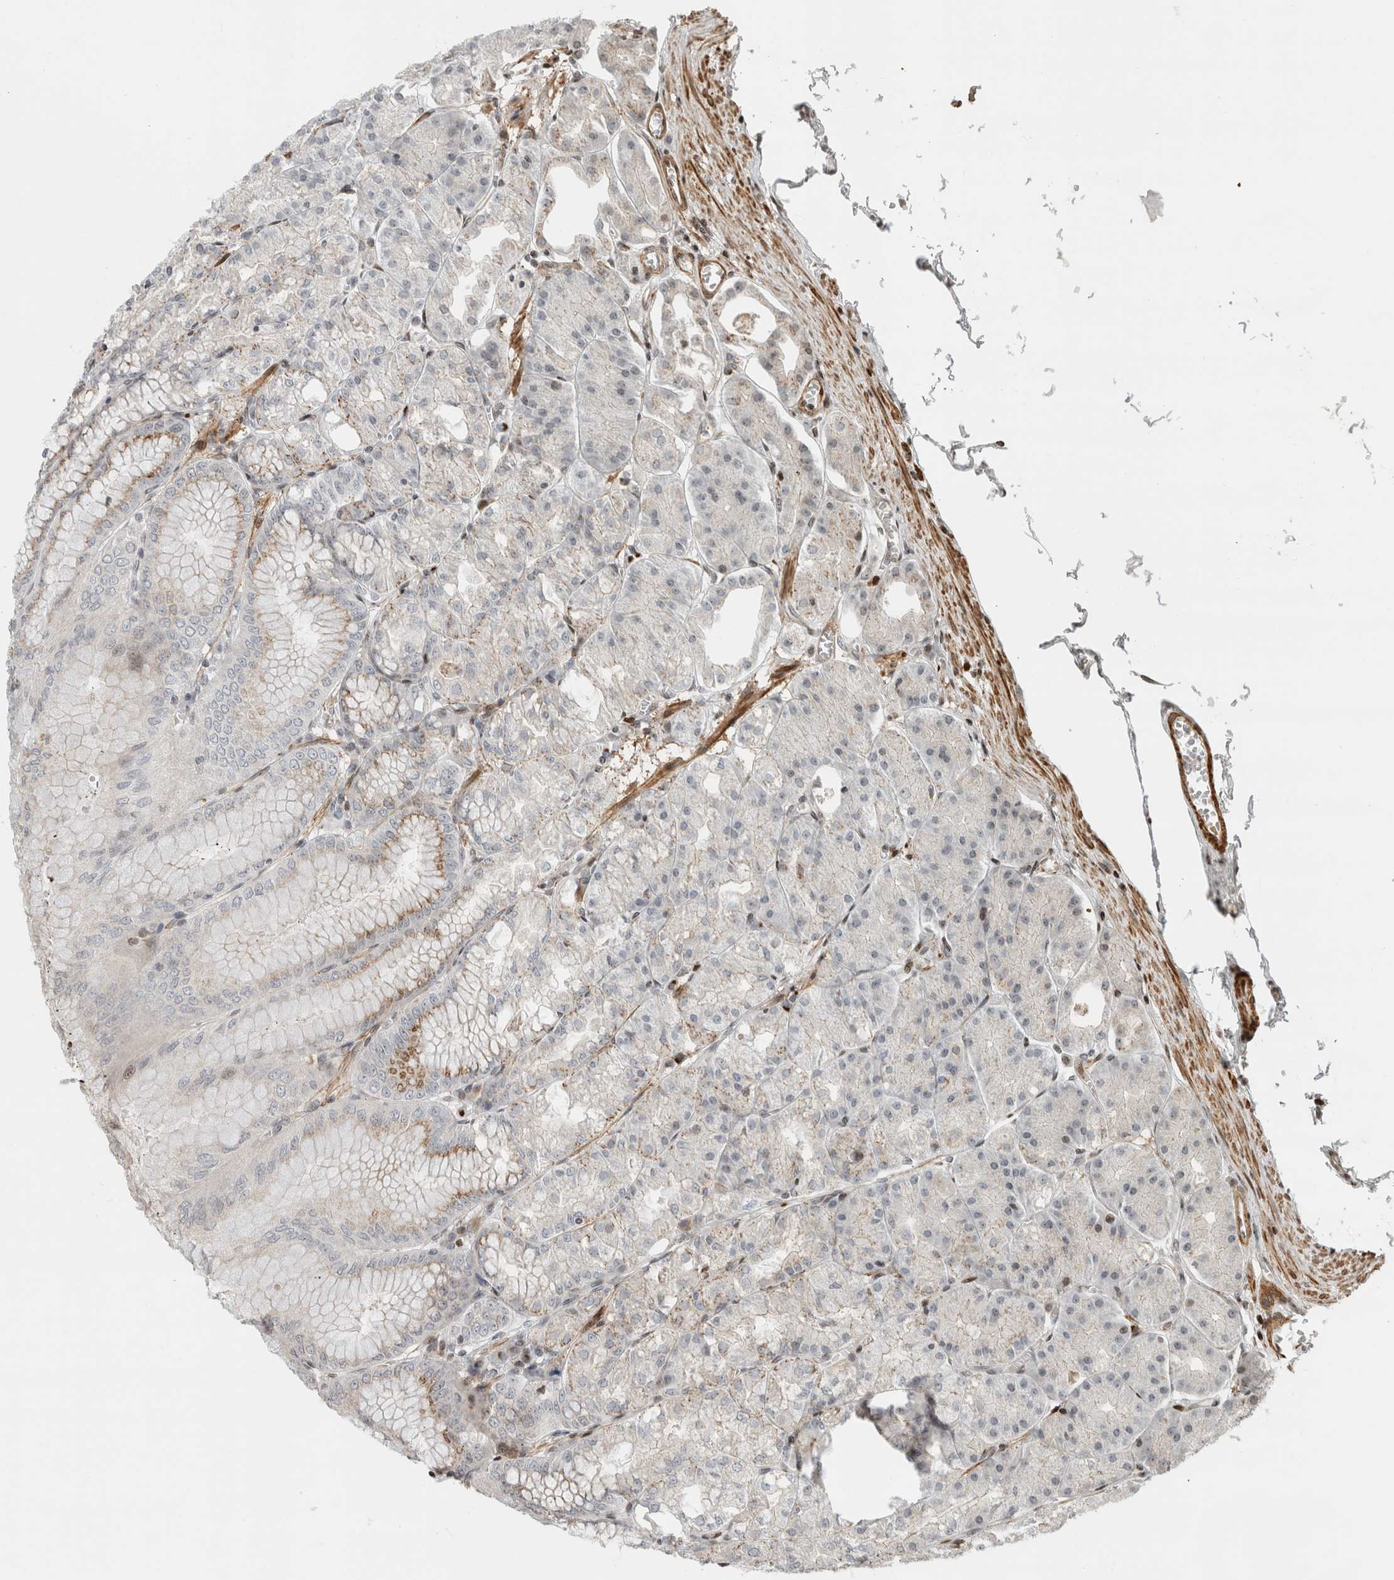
{"staining": {"intensity": "moderate", "quantity": "25%-75%", "location": "cytoplasmic/membranous,nuclear"}, "tissue": "stomach", "cell_type": "Glandular cells", "image_type": "normal", "snomed": [{"axis": "morphology", "description": "Normal tissue, NOS"}, {"axis": "topography", "description": "Stomach, lower"}], "caption": "Moderate cytoplasmic/membranous,nuclear staining for a protein is seen in approximately 25%-75% of glandular cells of benign stomach using immunohistochemistry (IHC).", "gene": "GINS4", "patient": {"sex": "male", "age": 71}}